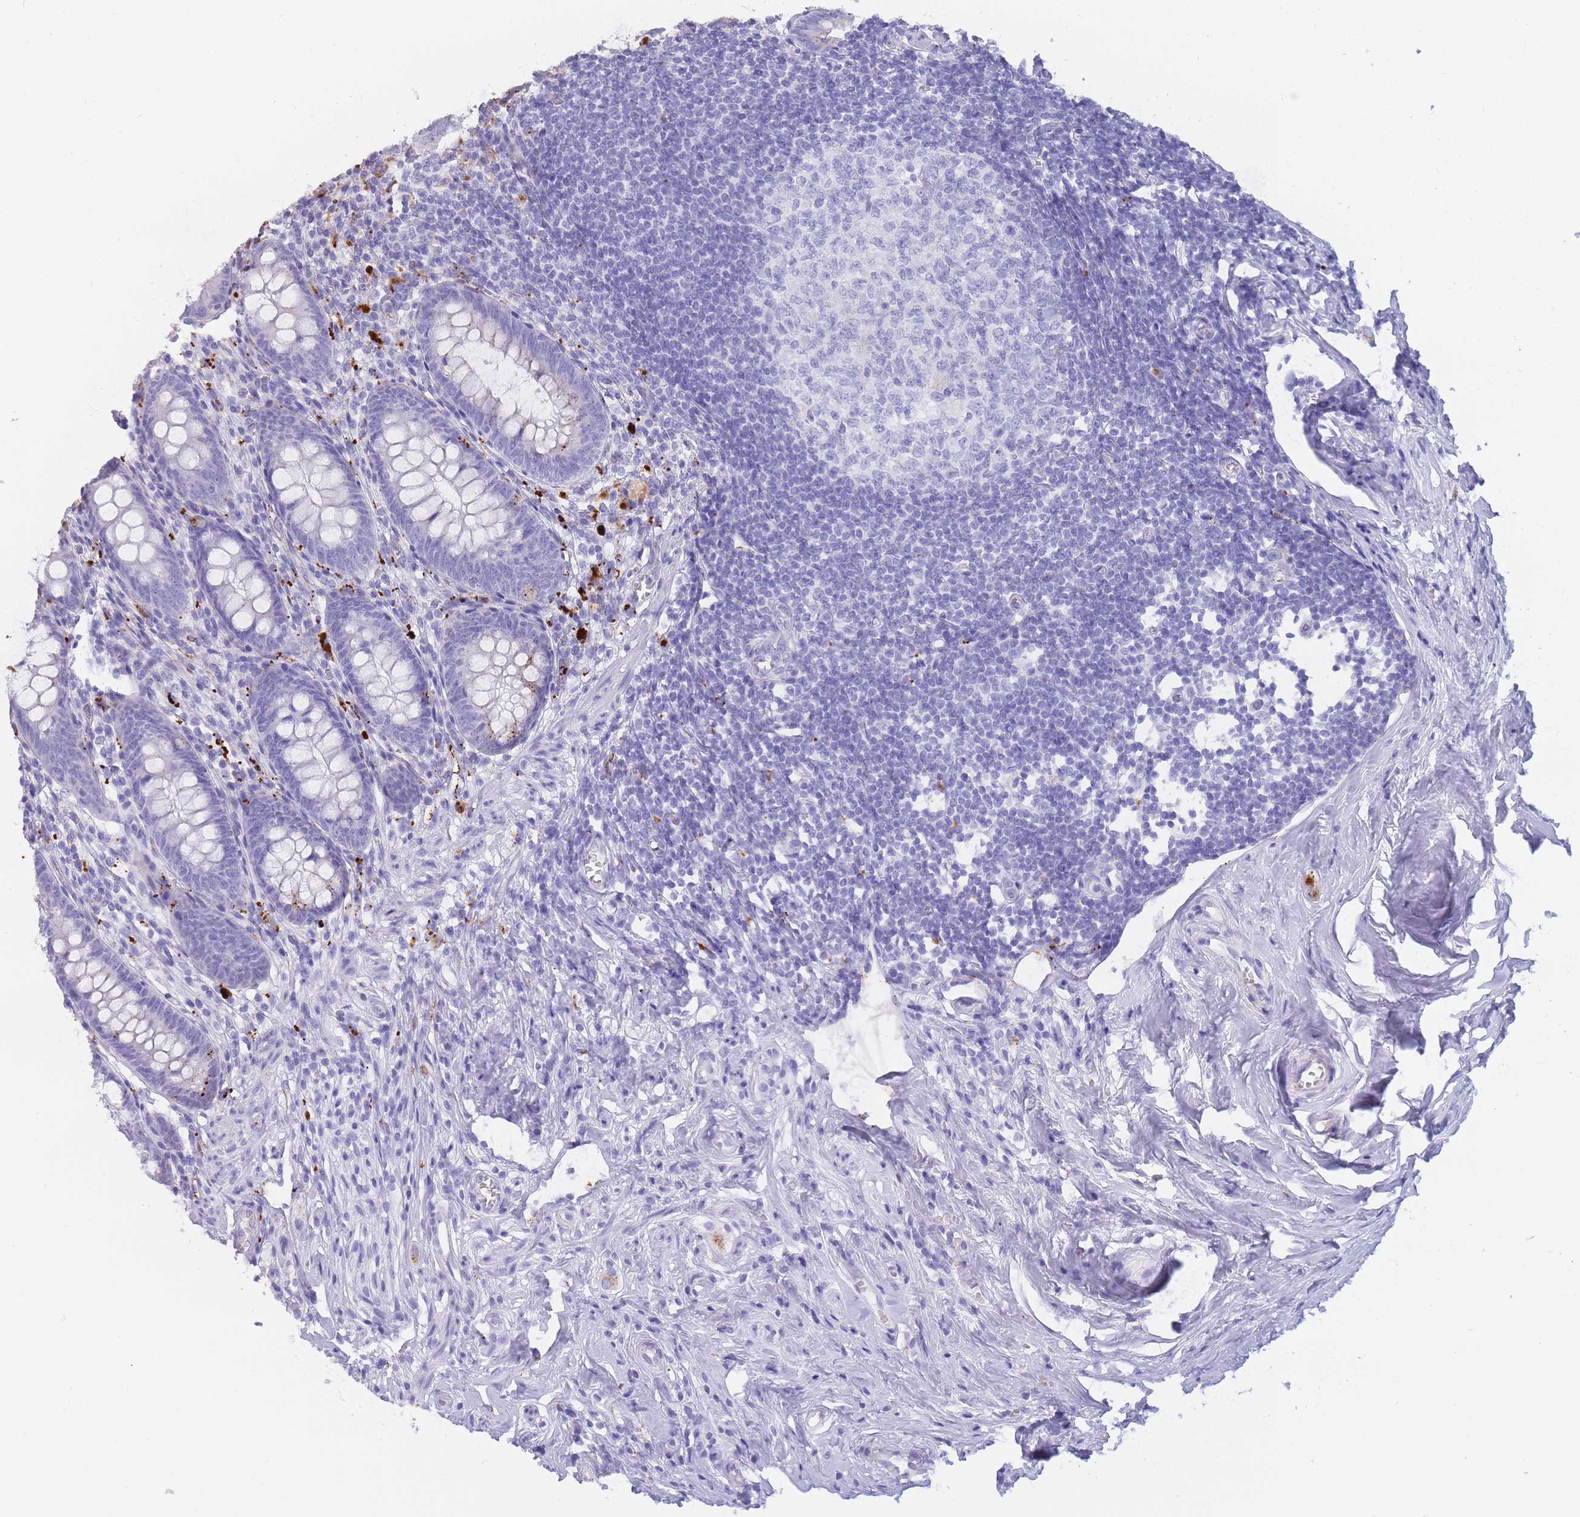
{"staining": {"intensity": "negative", "quantity": "none", "location": "none"}, "tissue": "appendix", "cell_type": "Glandular cells", "image_type": "normal", "snomed": [{"axis": "morphology", "description": "Normal tissue, NOS"}, {"axis": "topography", "description": "Appendix"}], "caption": "IHC image of normal appendix: appendix stained with DAB (3,3'-diaminobenzidine) exhibits no significant protein positivity in glandular cells. Brightfield microscopy of IHC stained with DAB (3,3'-diaminobenzidine) (brown) and hematoxylin (blue), captured at high magnification.", "gene": "GAA", "patient": {"sex": "female", "age": 51}}